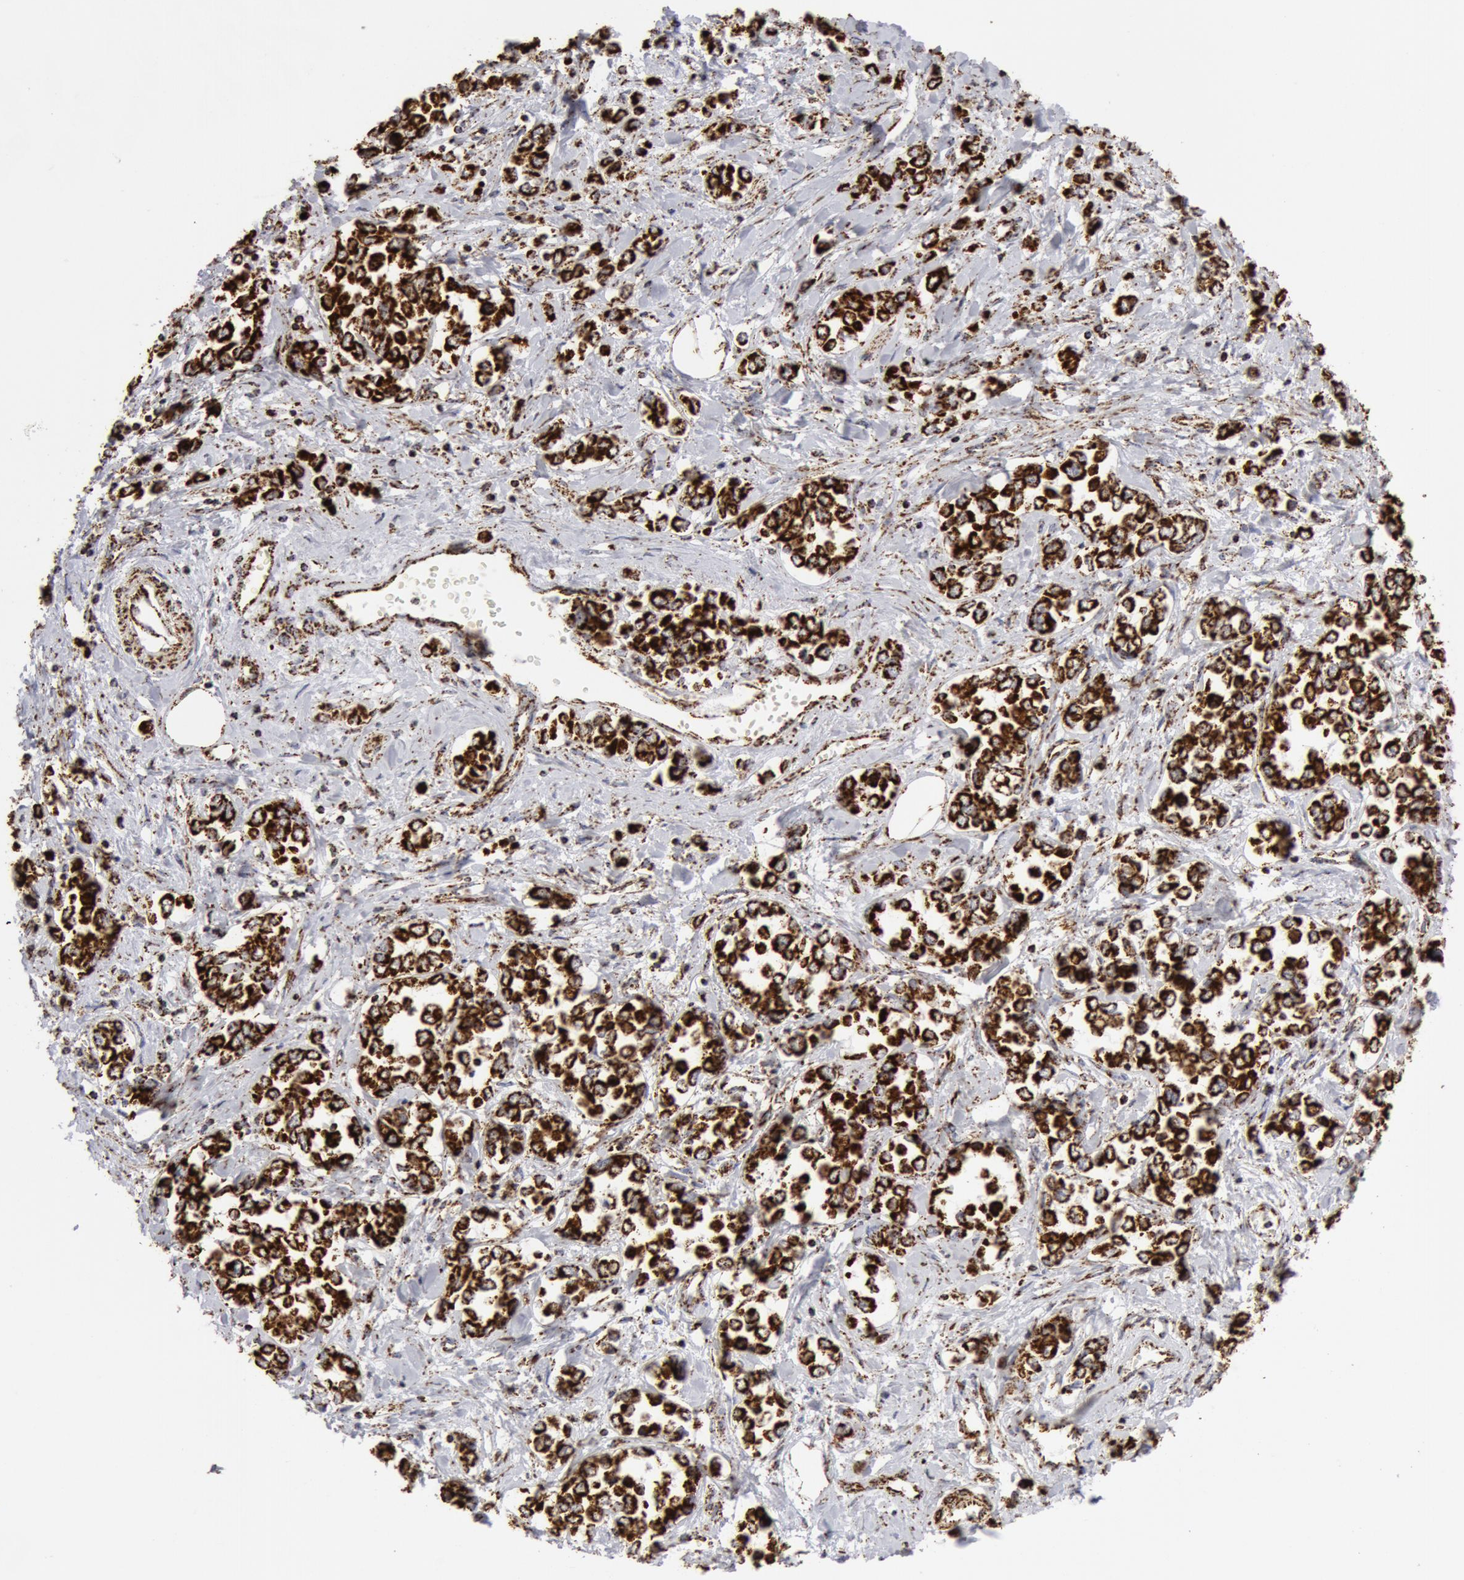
{"staining": {"intensity": "strong", "quantity": ">75%", "location": "cytoplasmic/membranous"}, "tissue": "stomach cancer", "cell_type": "Tumor cells", "image_type": "cancer", "snomed": [{"axis": "morphology", "description": "Adenocarcinoma, NOS"}, {"axis": "topography", "description": "Stomach, upper"}], "caption": "Human stomach cancer stained with a protein marker reveals strong staining in tumor cells.", "gene": "ATP5F1B", "patient": {"sex": "male", "age": 76}}